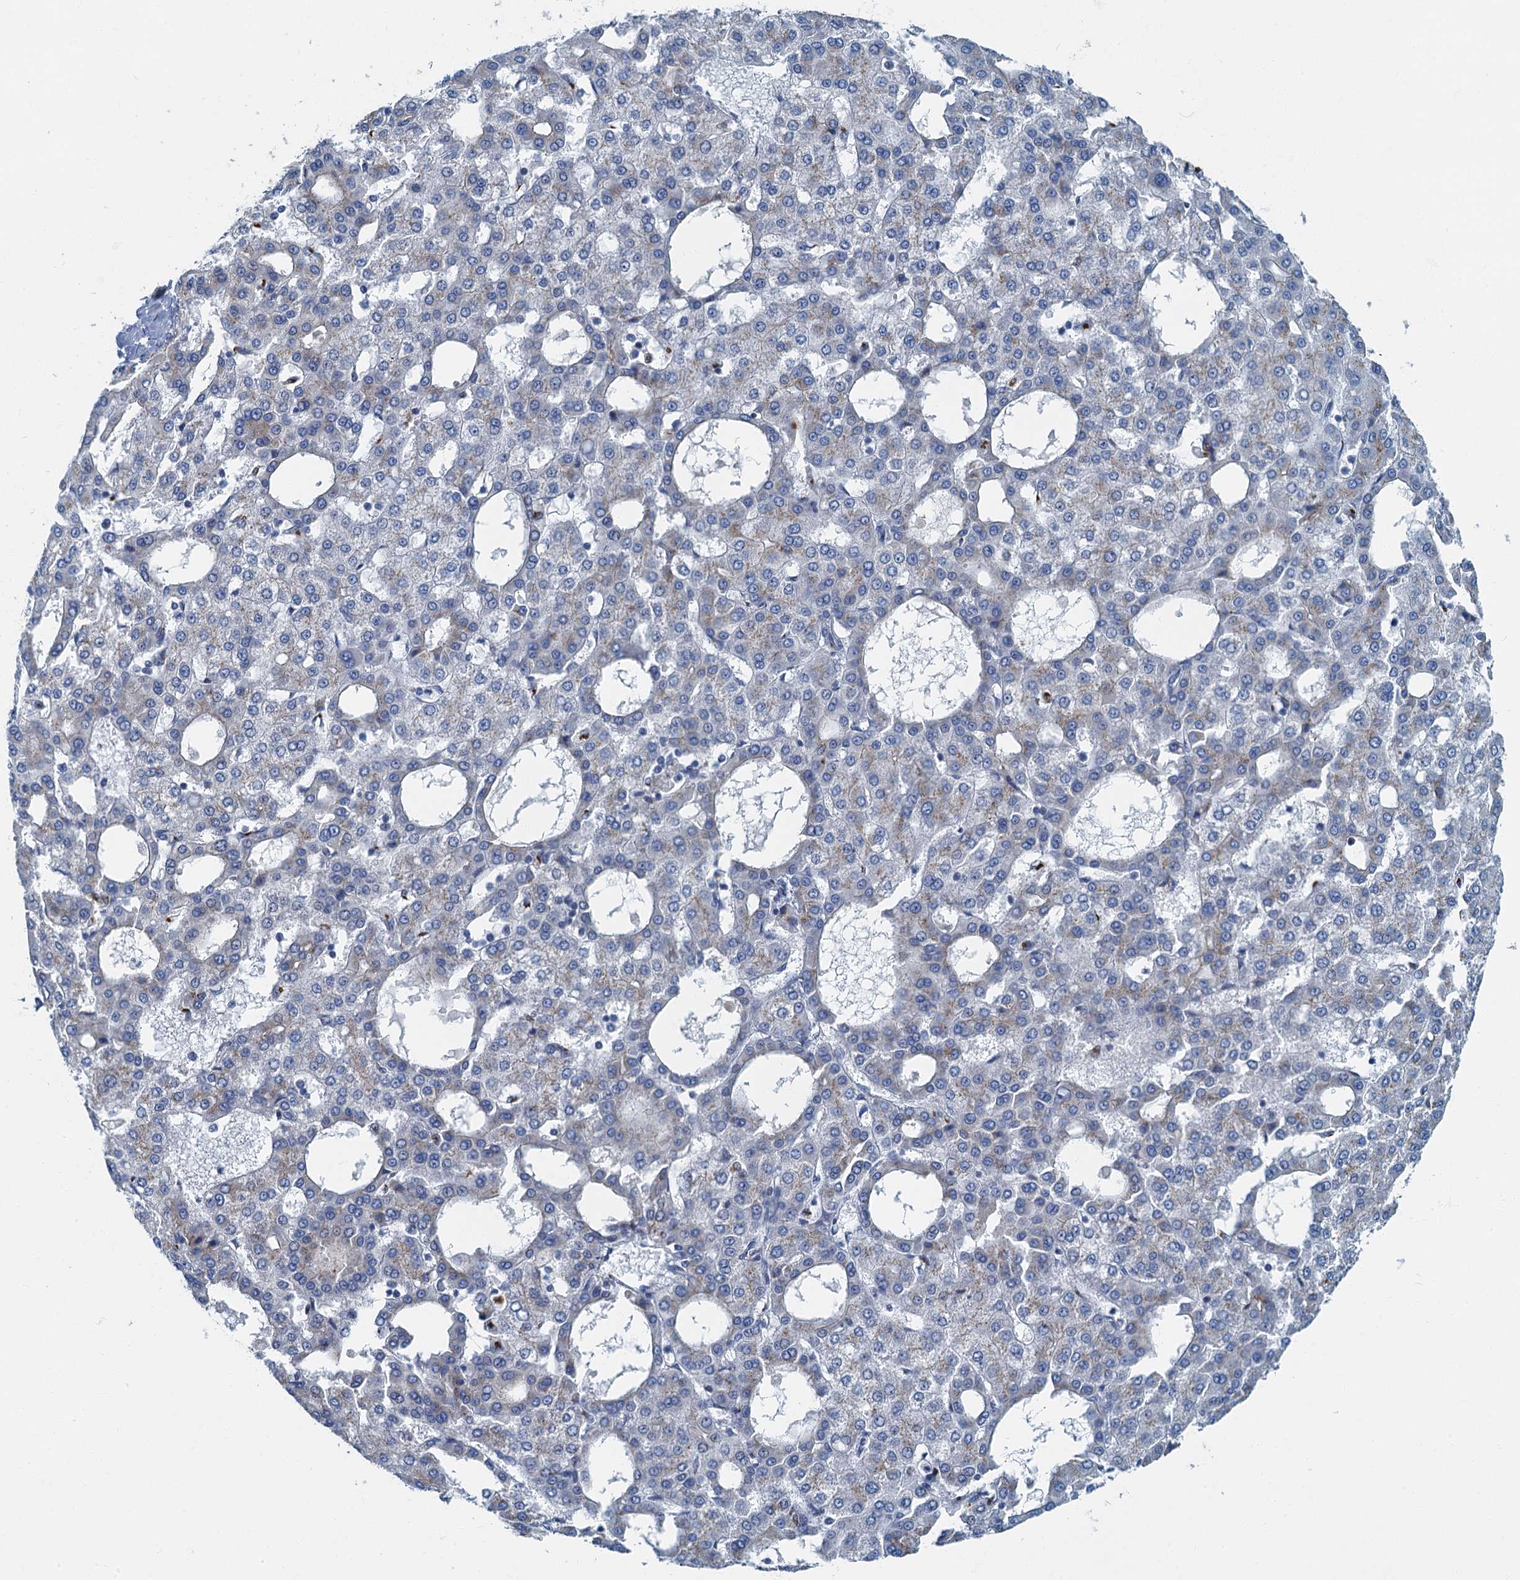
{"staining": {"intensity": "weak", "quantity": "<25%", "location": "cytoplasmic/membranous"}, "tissue": "liver cancer", "cell_type": "Tumor cells", "image_type": "cancer", "snomed": [{"axis": "morphology", "description": "Carcinoma, Hepatocellular, NOS"}, {"axis": "topography", "description": "Liver"}], "caption": "Tumor cells show no significant protein expression in liver cancer (hepatocellular carcinoma). Nuclei are stained in blue.", "gene": "LYPD3", "patient": {"sex": "male", "age": 47}}